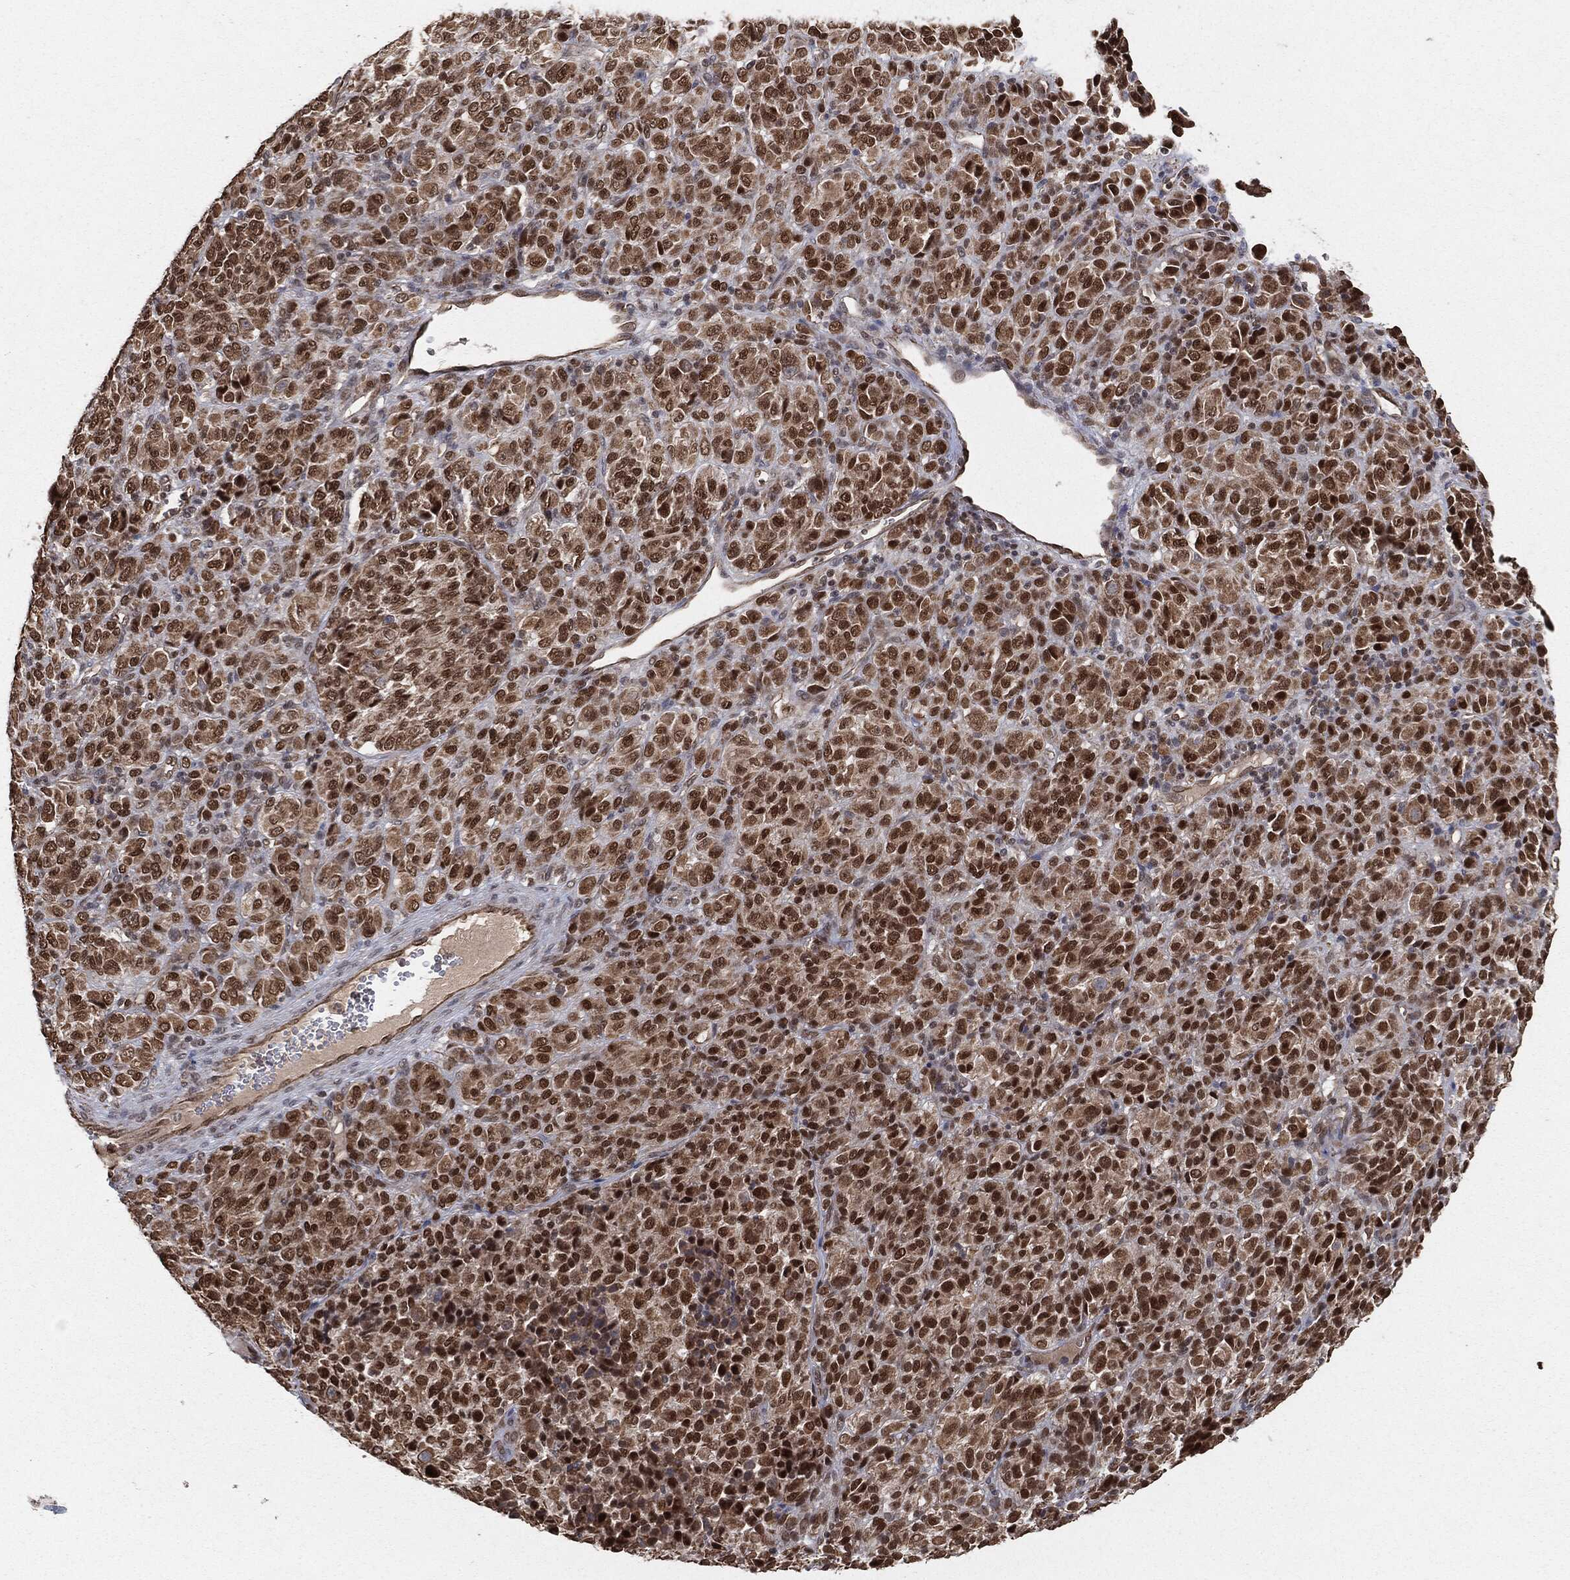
{"staining": {"intensity": "strong", "quantity": "25%-75%", "location": "nuclear"}, "tissue": "melanoma", "cell_type": "Tumor cells", "image_type": "cancer", "snomed": [{"axis": "morphology", "description": "Malignant melanoma, Metastatic site"}, {"axis": "topography", "description": "Brain"}], "caption": "This image reveals IHC staining of melanoma, with high strong nuclear expression in approximately 25%-75% of tumor cells.", "gene": "TP53RK", "patient": {"sex": "female", "age": 56}}